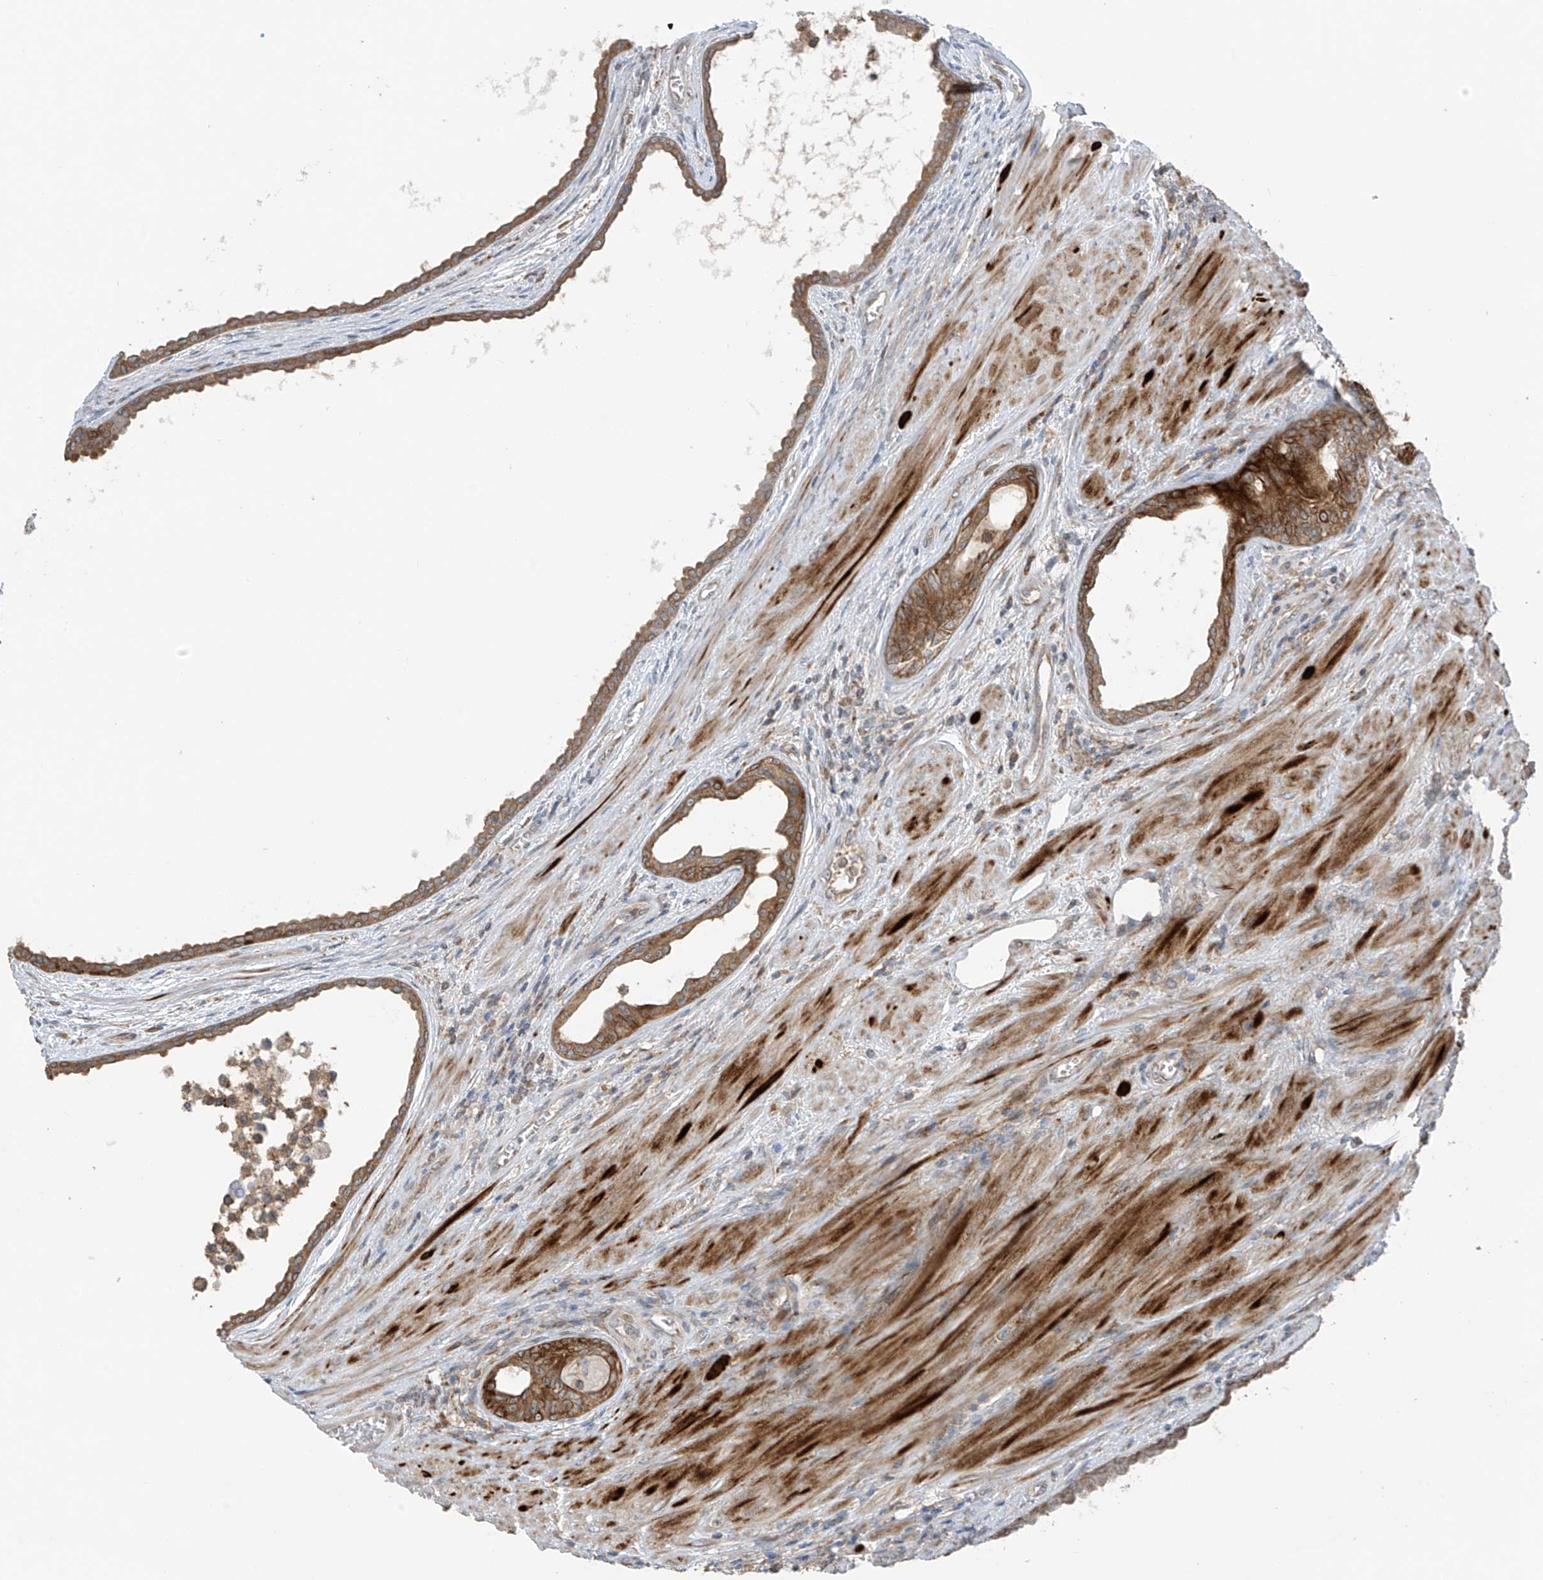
{"staining": {"intensity": "moderate", "quantity": ">75%", "location": "cytoplasmic/membranous"}, "tissue": "prostate cancer", "cell_type": "Tumor cells", "image_type": "cancer", "snomed": [{"axis": "morphology", "description": "Normal tissue, NOS"}, {"axis": "morphology", "description": "Adenocarcinoma, Low grade"}, {"axis": "topography", "description": "Prostate"}, {"axis": "topography", "description": "Peripheral nerve tissue"}], "caption": "Protein expression analysis of human adenocarcinoma (low-grade) (prostate) reveals moderate cytoplasmic/membranous staining in approximately >75% of tumor cells.", "gene": "SAMD3", "patient": {"sex": "male", "age": 71}}